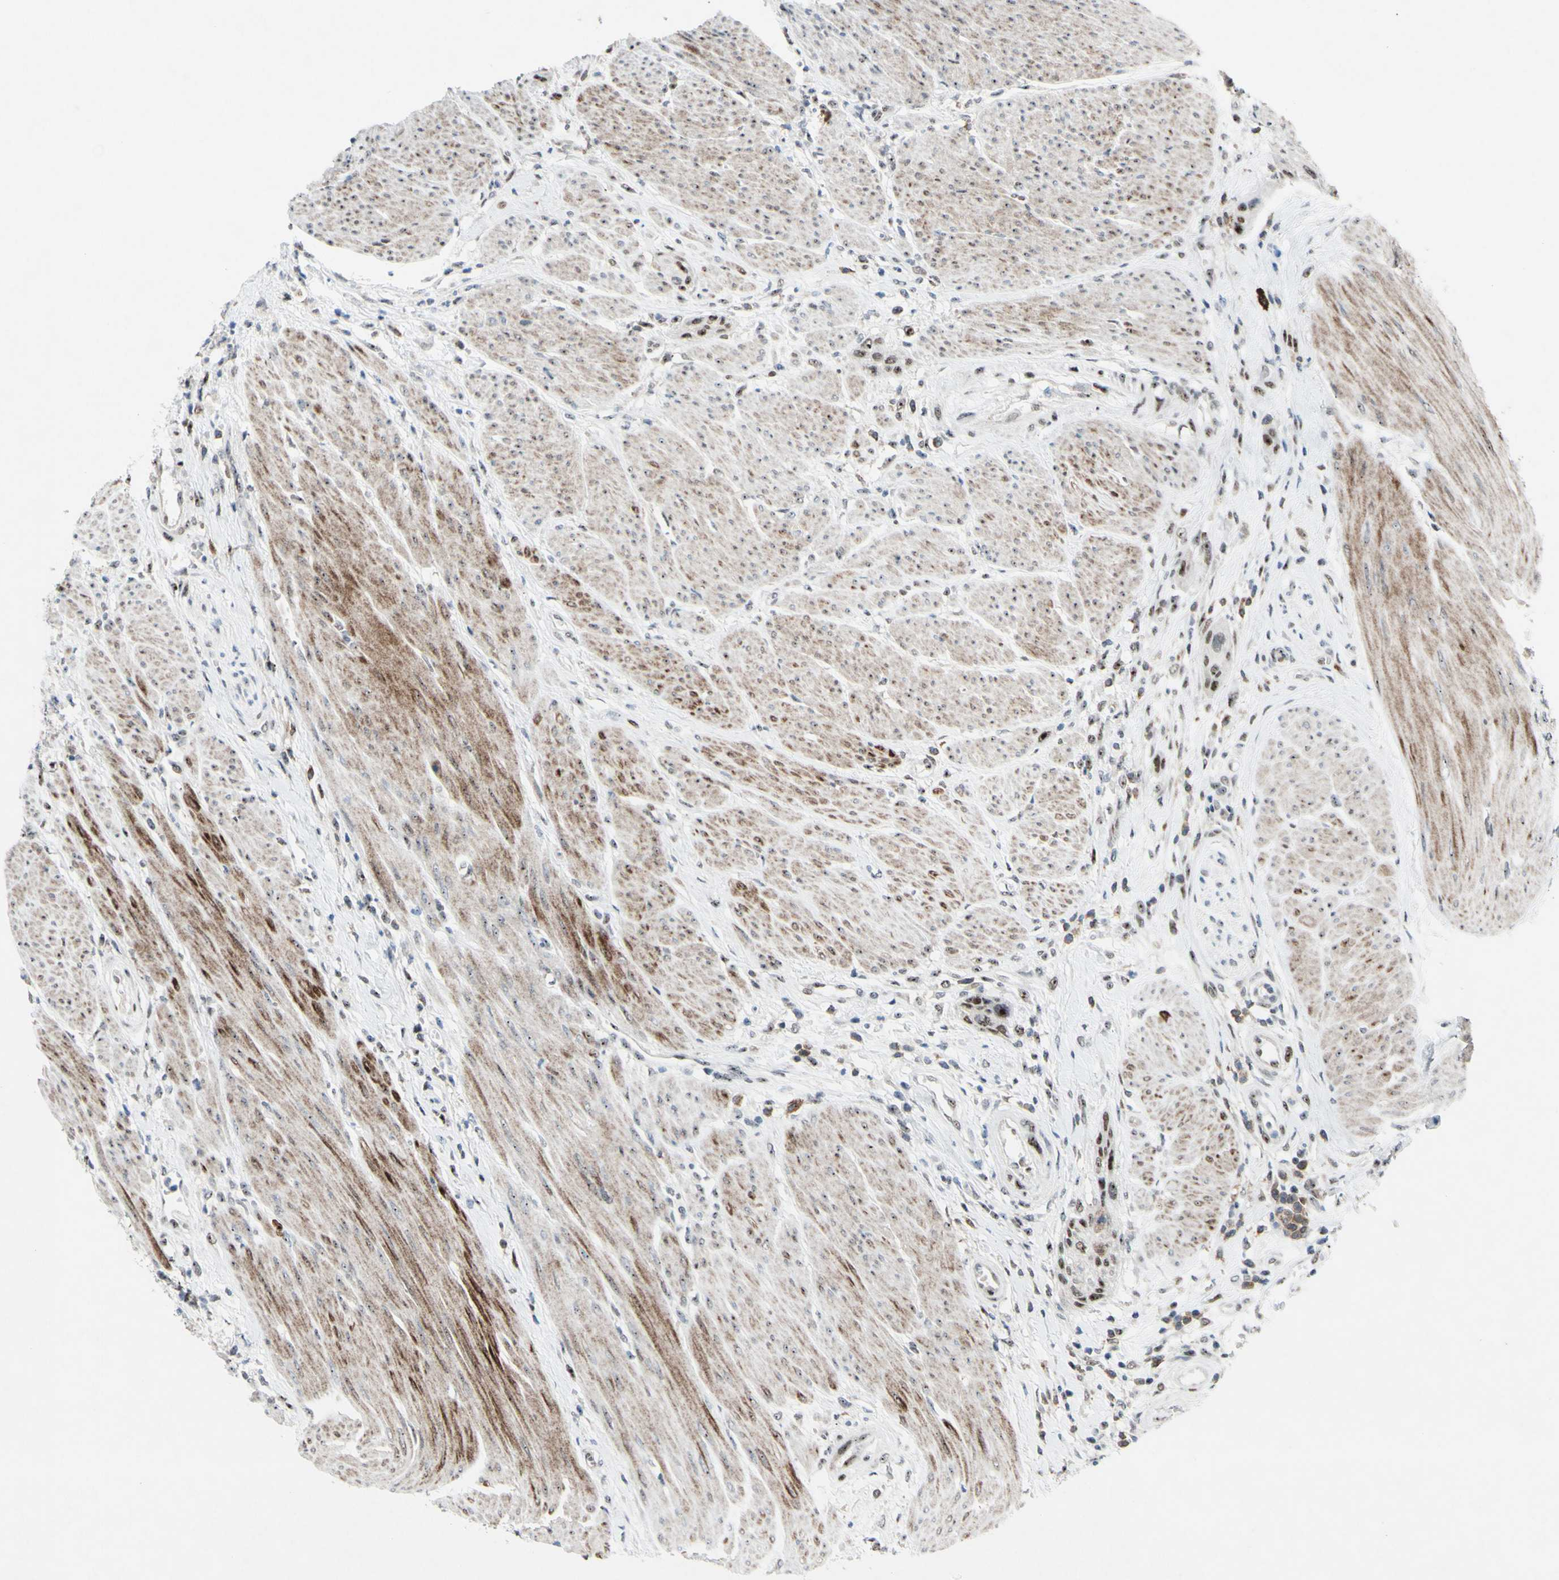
{"staining": {"intensity": "moderate", "quantity": ">75%", "location": "cytoplasmic/membranous,nuclear"}, "tissue": "urothelial cancer", "cell_type": "Tumor cells", "image_type": "cancer", "snomed": [{"axis": "morphology", "description": "Urothelial carcinoma, High grade"}, {"axis": "topography", "description": "Urinary bladder"}], "caption": "Brown immunohistochemical staining in urothelial cancer exhibits moderate cytoplasmic/membranous and nuclear staining in about >75% of tumor cells.", "gene": "POLR1A", "patient": {"sex": "male", "age": 35}}